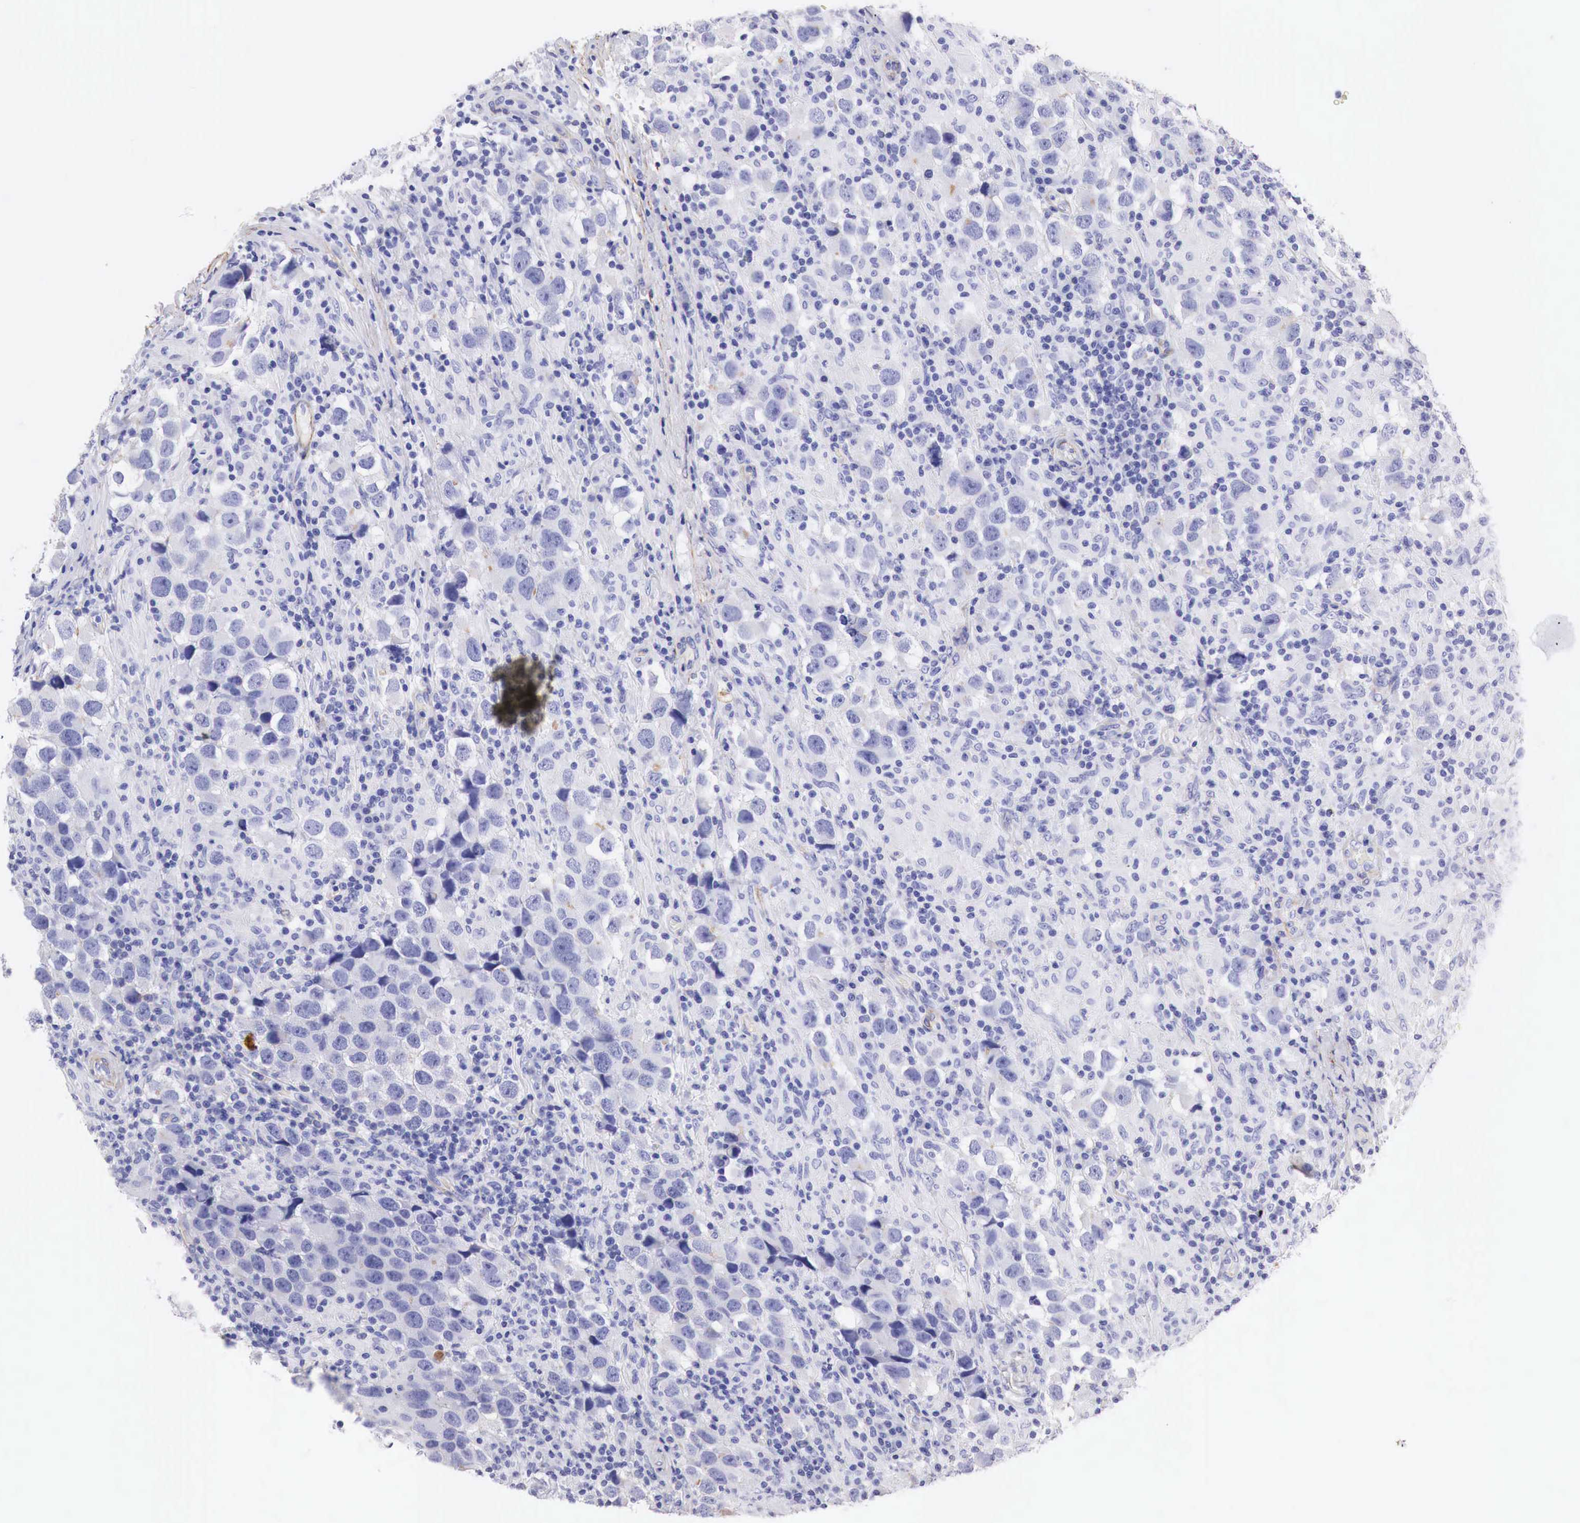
{"staining": {"intensity": "negative", "quantity": "none", "location": "none"}, "tissue": "testis cancer", "cell_type": "Tumor cells", "image_type": "cancer", "snomed": [{"axis": "morphology", "description": "Carcinoma, Embryonal, NOS"}, {"axis": "topography", "description": "Testis"}], "caption": "DAB (3,3'-diaminobenzidine) immunohistochemical staining of testis cancer (embryonal carcinoma) exhibits no significant staining in tumor cells.", "gene": "TPM1", "patient": {"sex": "male", "age": 21}}